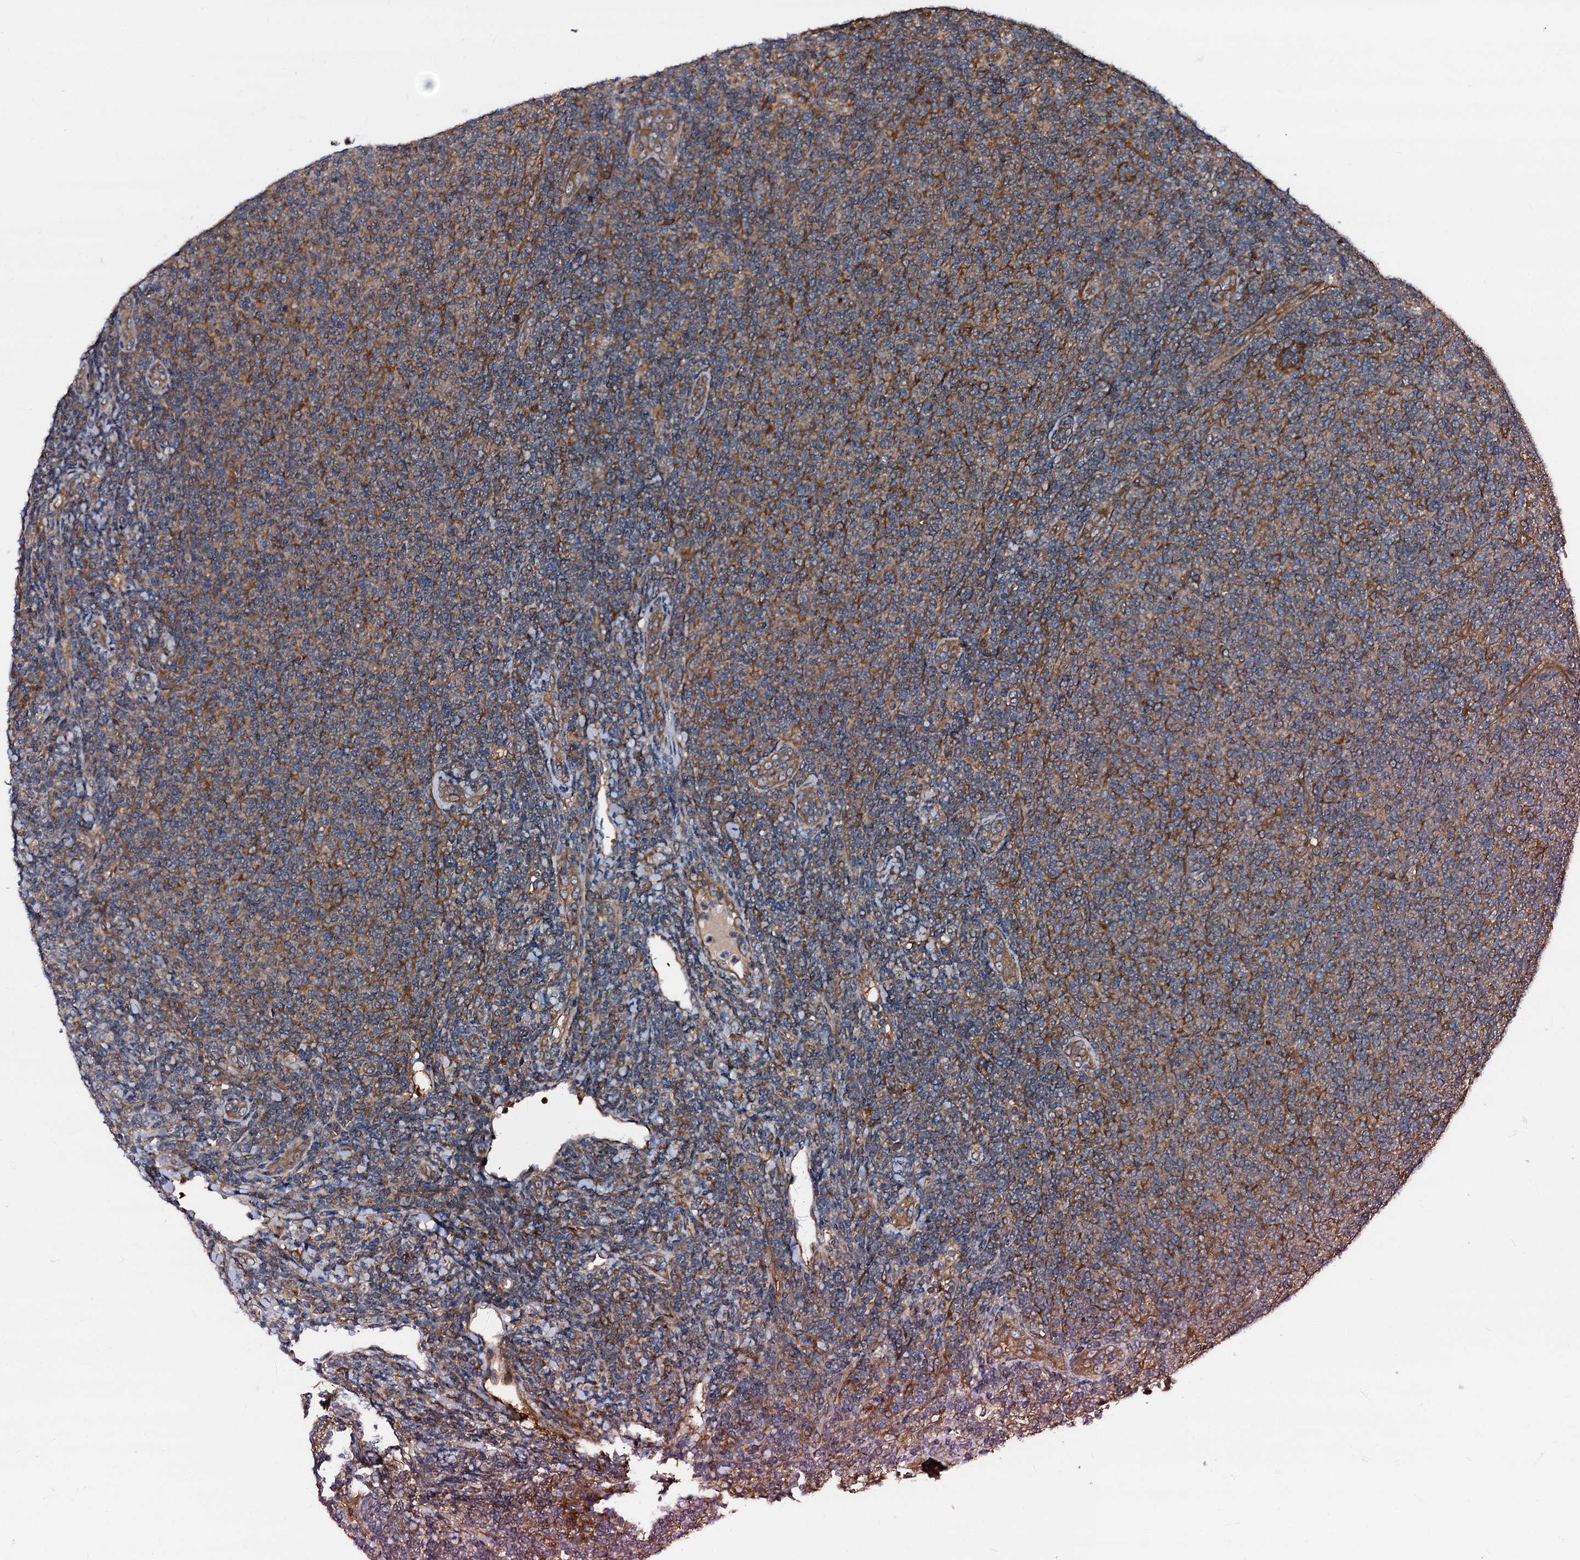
{"staining": {"intensity": "moderate", "quantity": ">75%", "location": "cytoplasmic/membranous"}, "tissue": "lymphoma", "cell_type": "Tumor cells", "image_type": "cancer", "snomed": [{"axis": "morphology", "description": "Malignant lymphoma, non-Hodgkin's type, Low grade"}, {"axis": "topography", "description": "Lymph node"}], "caption": "Human low-grade malignant lymphoma, non-Hodgkin's type stained with a brown dye demonstrates moderate cytoplasmic/membranous positive expression in approximately >75% of tumor cells.", "gene": "PEX5", "patient": {"sex": "male", "age": 66}}